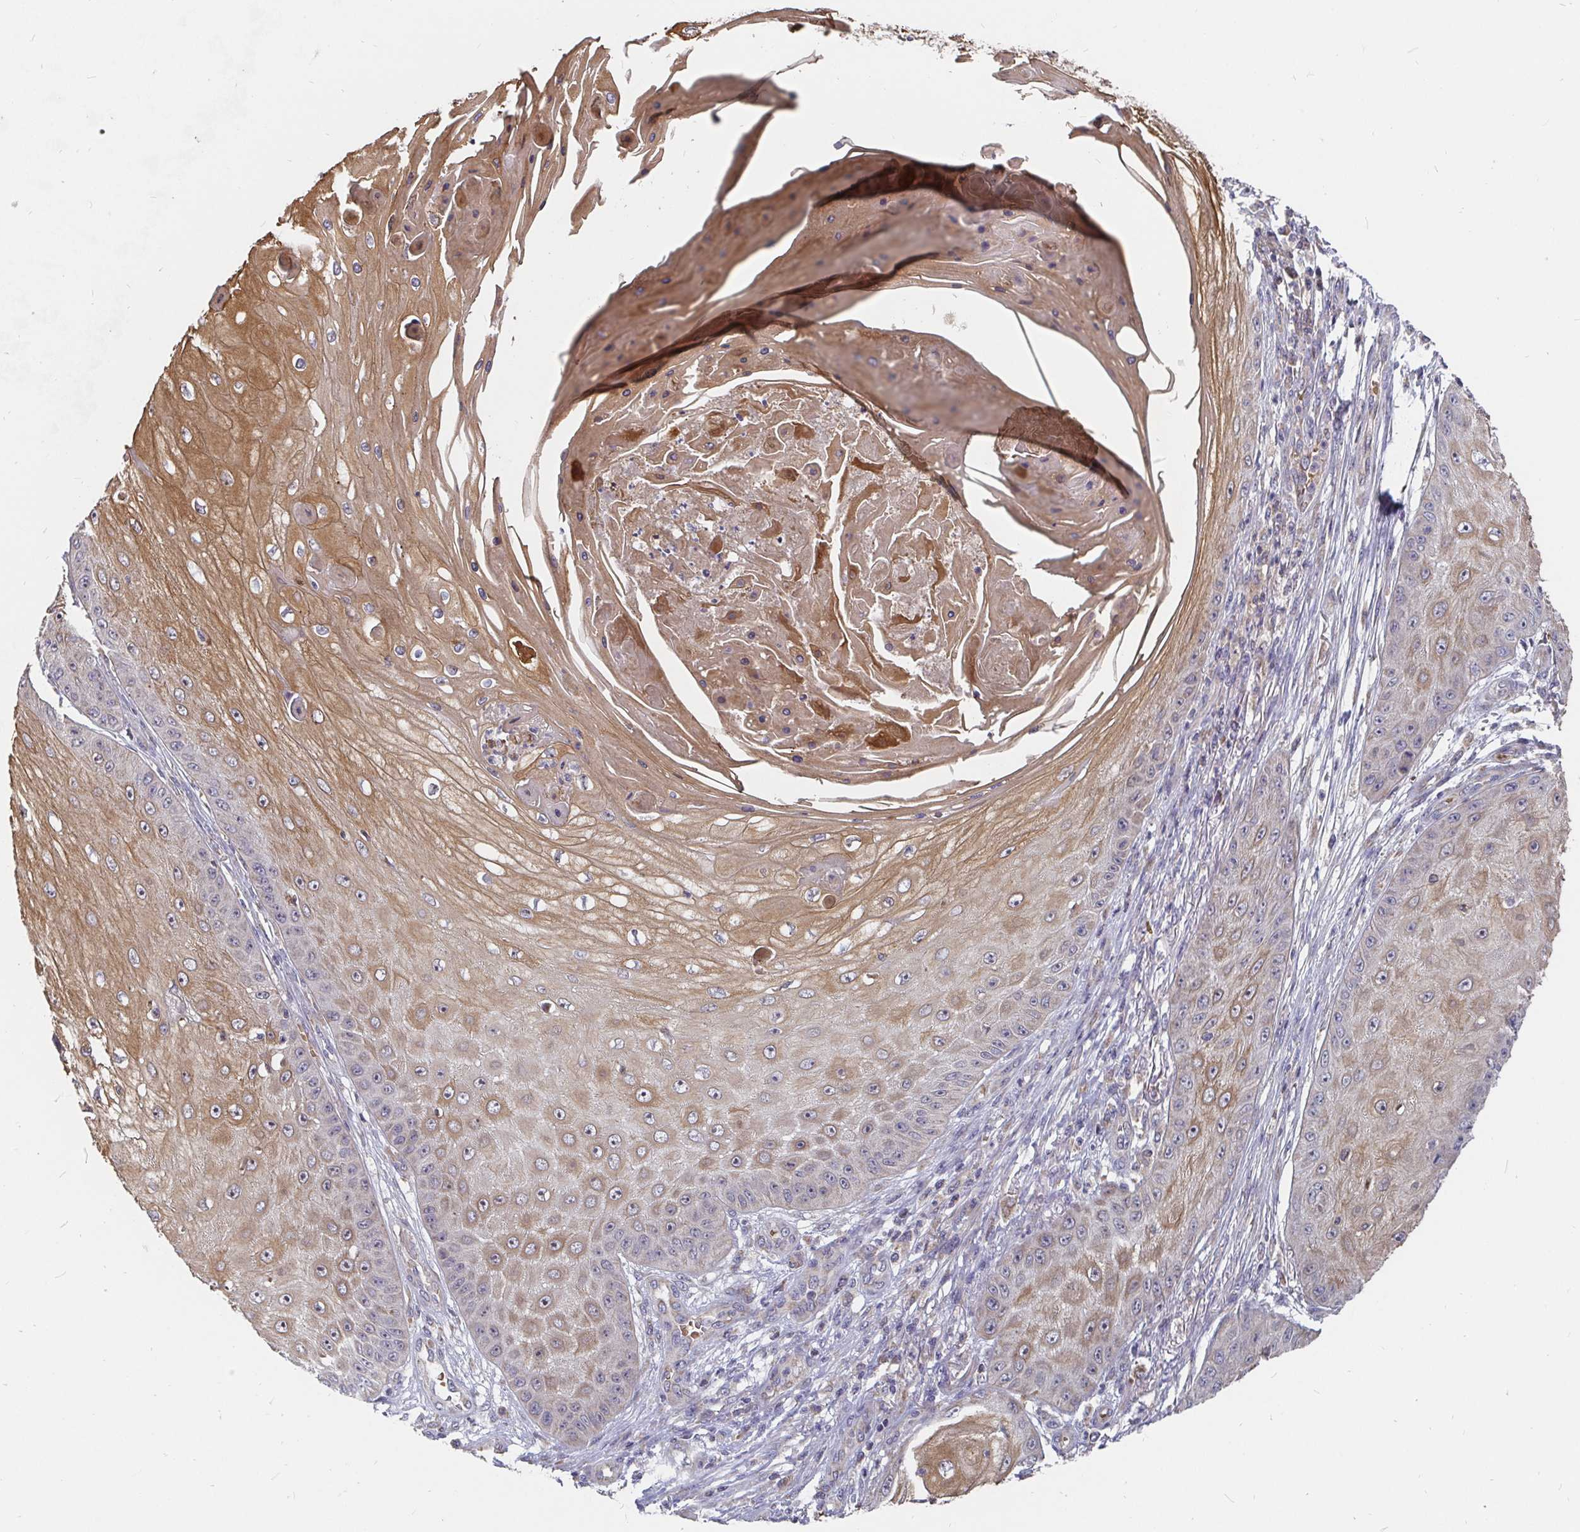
{"staining": {"intensity": "moderate", "quantity": "25%-75%", "location": "cytoplasmic/membranous"}, "tissue": "skin cancer", "cell_type": "Tumor cells", "image_type": "cancer", "snomed": [{"axis": "morphology", "description": "Squamous cell carcinoma, NOS"}, {"axis": "topography", "description": "Skin"}], "caption": "This image reveals skin cancer (squamous cell carcinoma) stained with immunohistochemistry to label a protein in brown. The cytoplasmic/membranous of tumor cells show moderate positivity for the protein. Nuclei are counter-stained blue.", "gene": "PDF", "patient": {"sex": "male", "age": 70}}